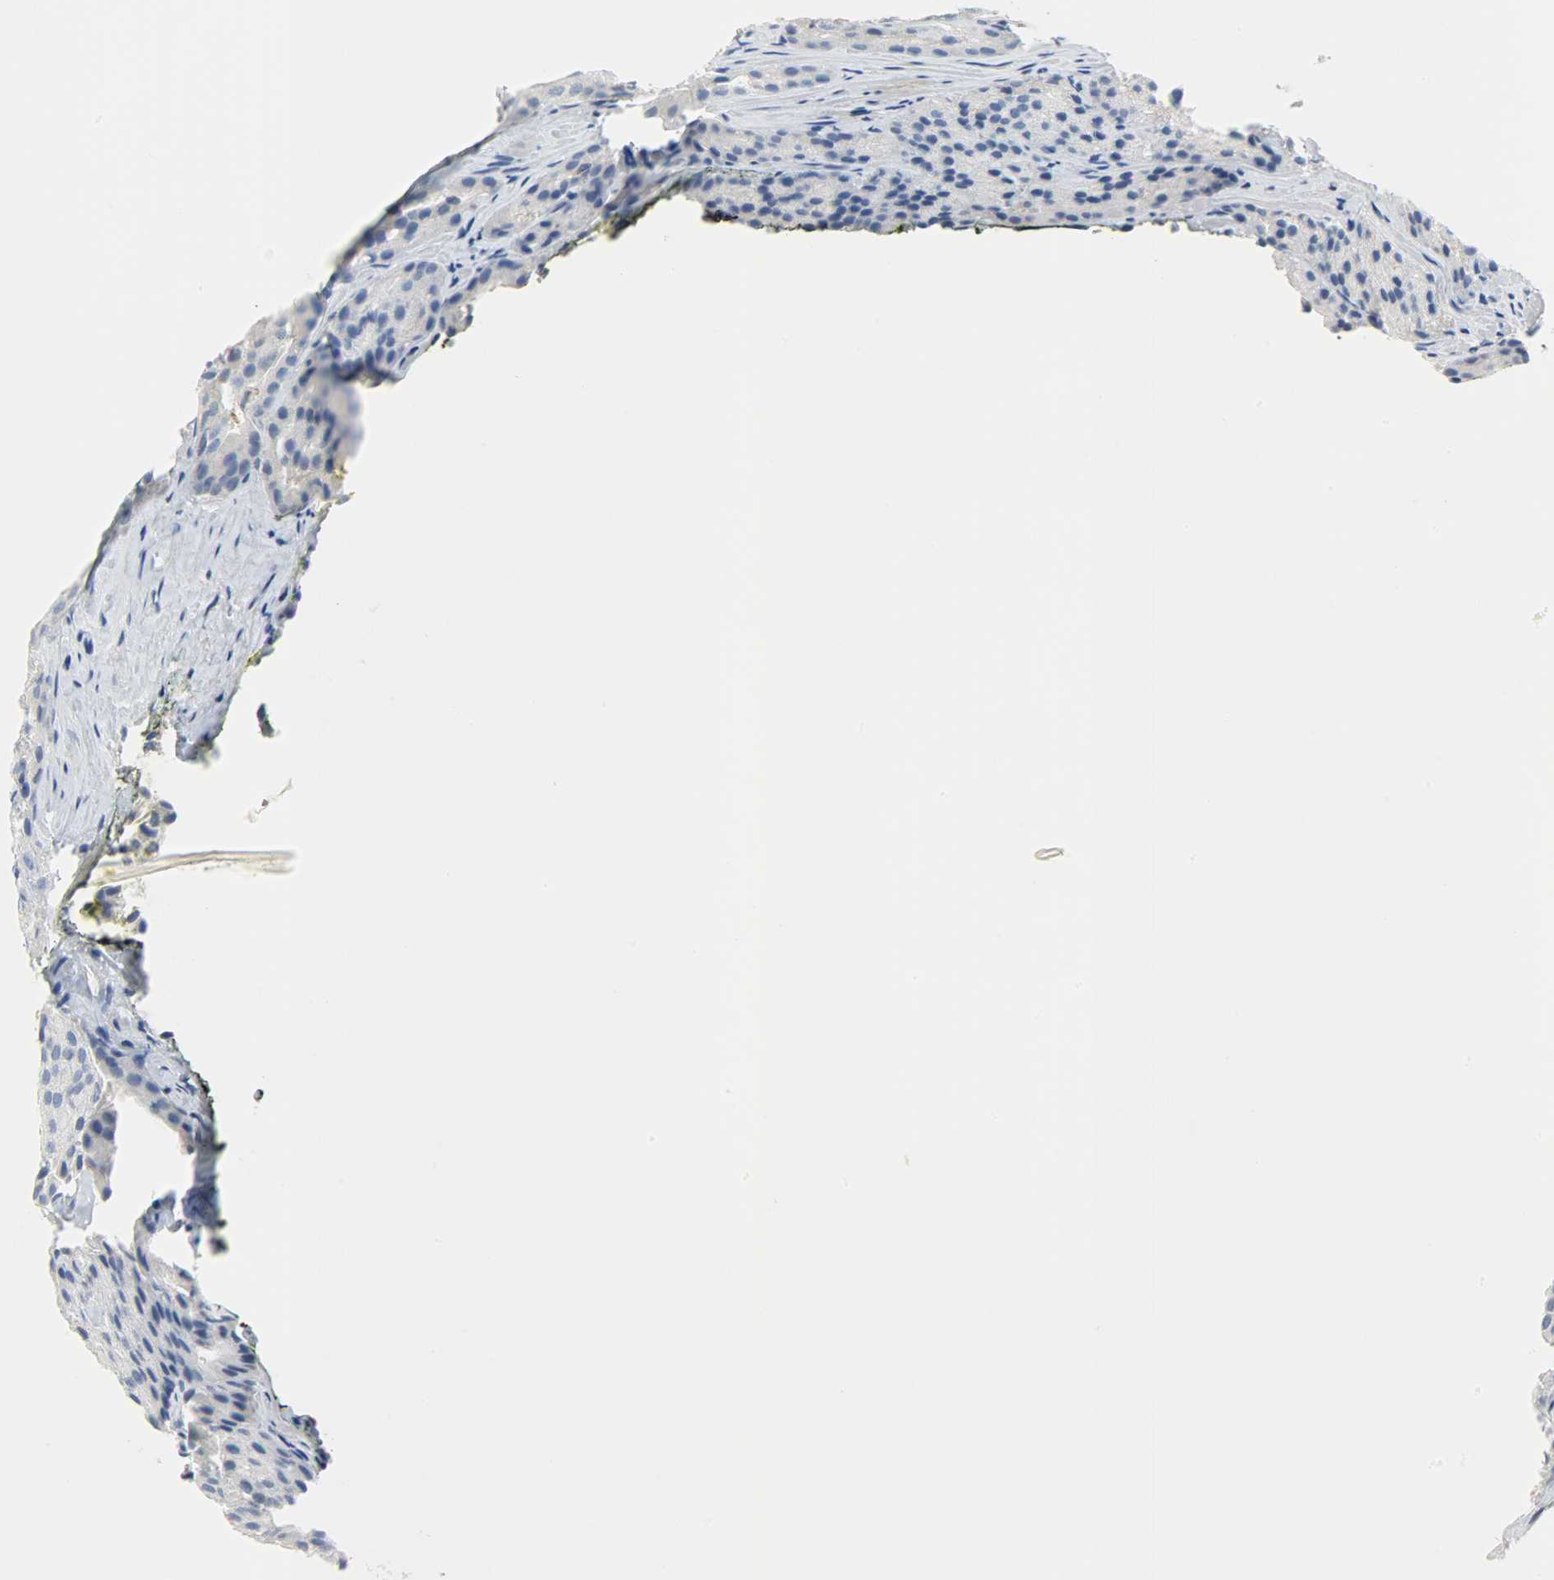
{"staining": {"intensity": "negative", "quantity": "none", "location": "none"}, "tissue": "prostate cancer", "cell_type": "Tumor cells", "image_type": "cancer", "snomed": [{"axis": "morphology", "description": "Adenocarcinoma, High grade"}, {"axis": "topography", "description": "Prostate"}], "caption": "There is no significant expression in tumor cells of prostate cancer.", "gene": "CRP", "patient": {"sex": "male", "age": 64}}